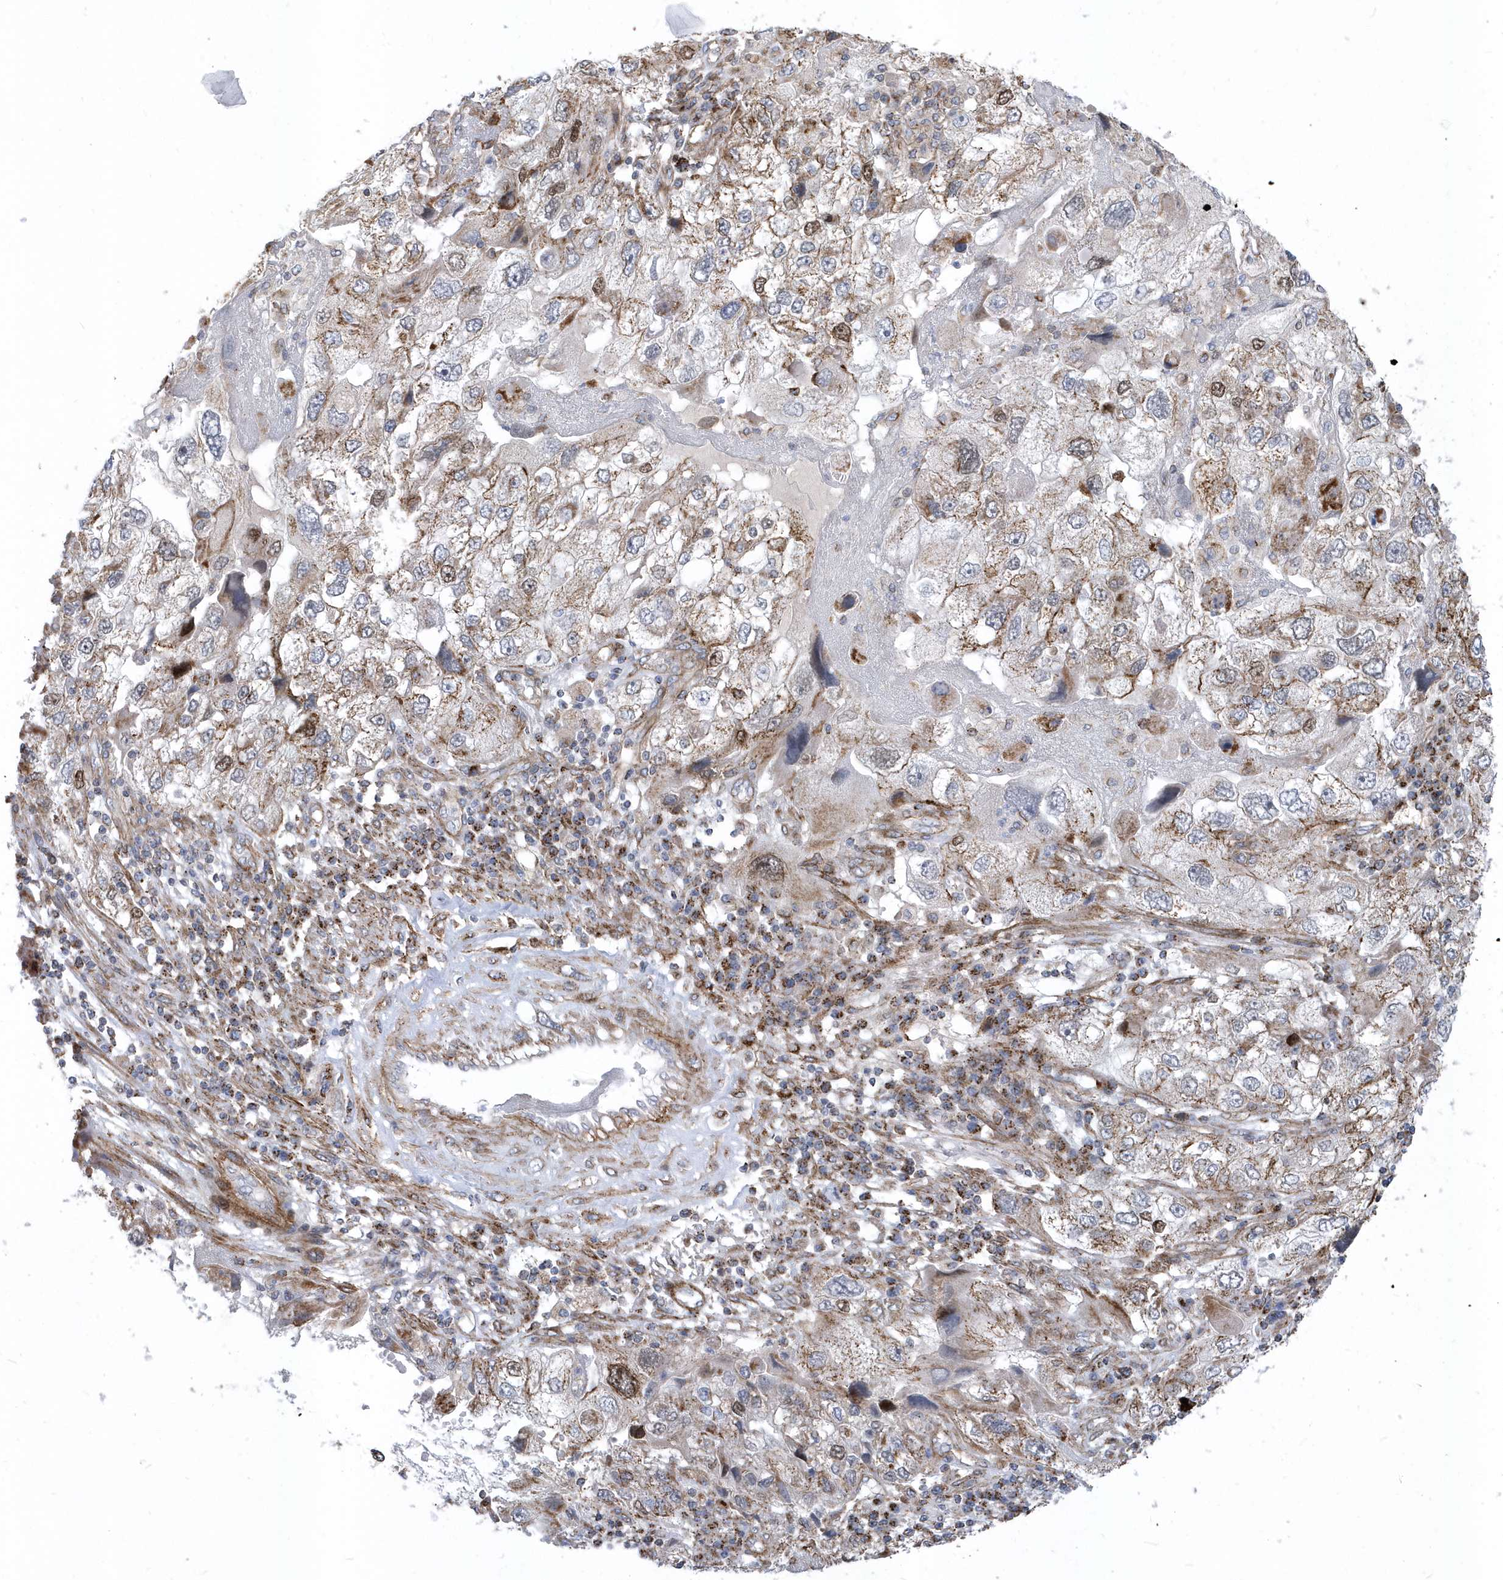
{"staining": {"intensity": "moderate", "quantity": "25%-75%", "location": "cytoplasmic/membranous"}, "tissue": "endometrial cancer", "cell_type": "Tumor cells", "image_type": "cancer", "snomed": [{"axis": "morphology", "description": "Adenocarcinoma, NOS"}, {"axis": "topography", "description": "Endometrium"}], "caption": "Endometrial cancer (adenocarcinoma) stained for a protein (brown) shows moderate cytoplasmic/membranous positive positivity in about 25%-75% of tumor cells.", "gene": "HRH4", "patient": {"sex": "female", "age": 49}}